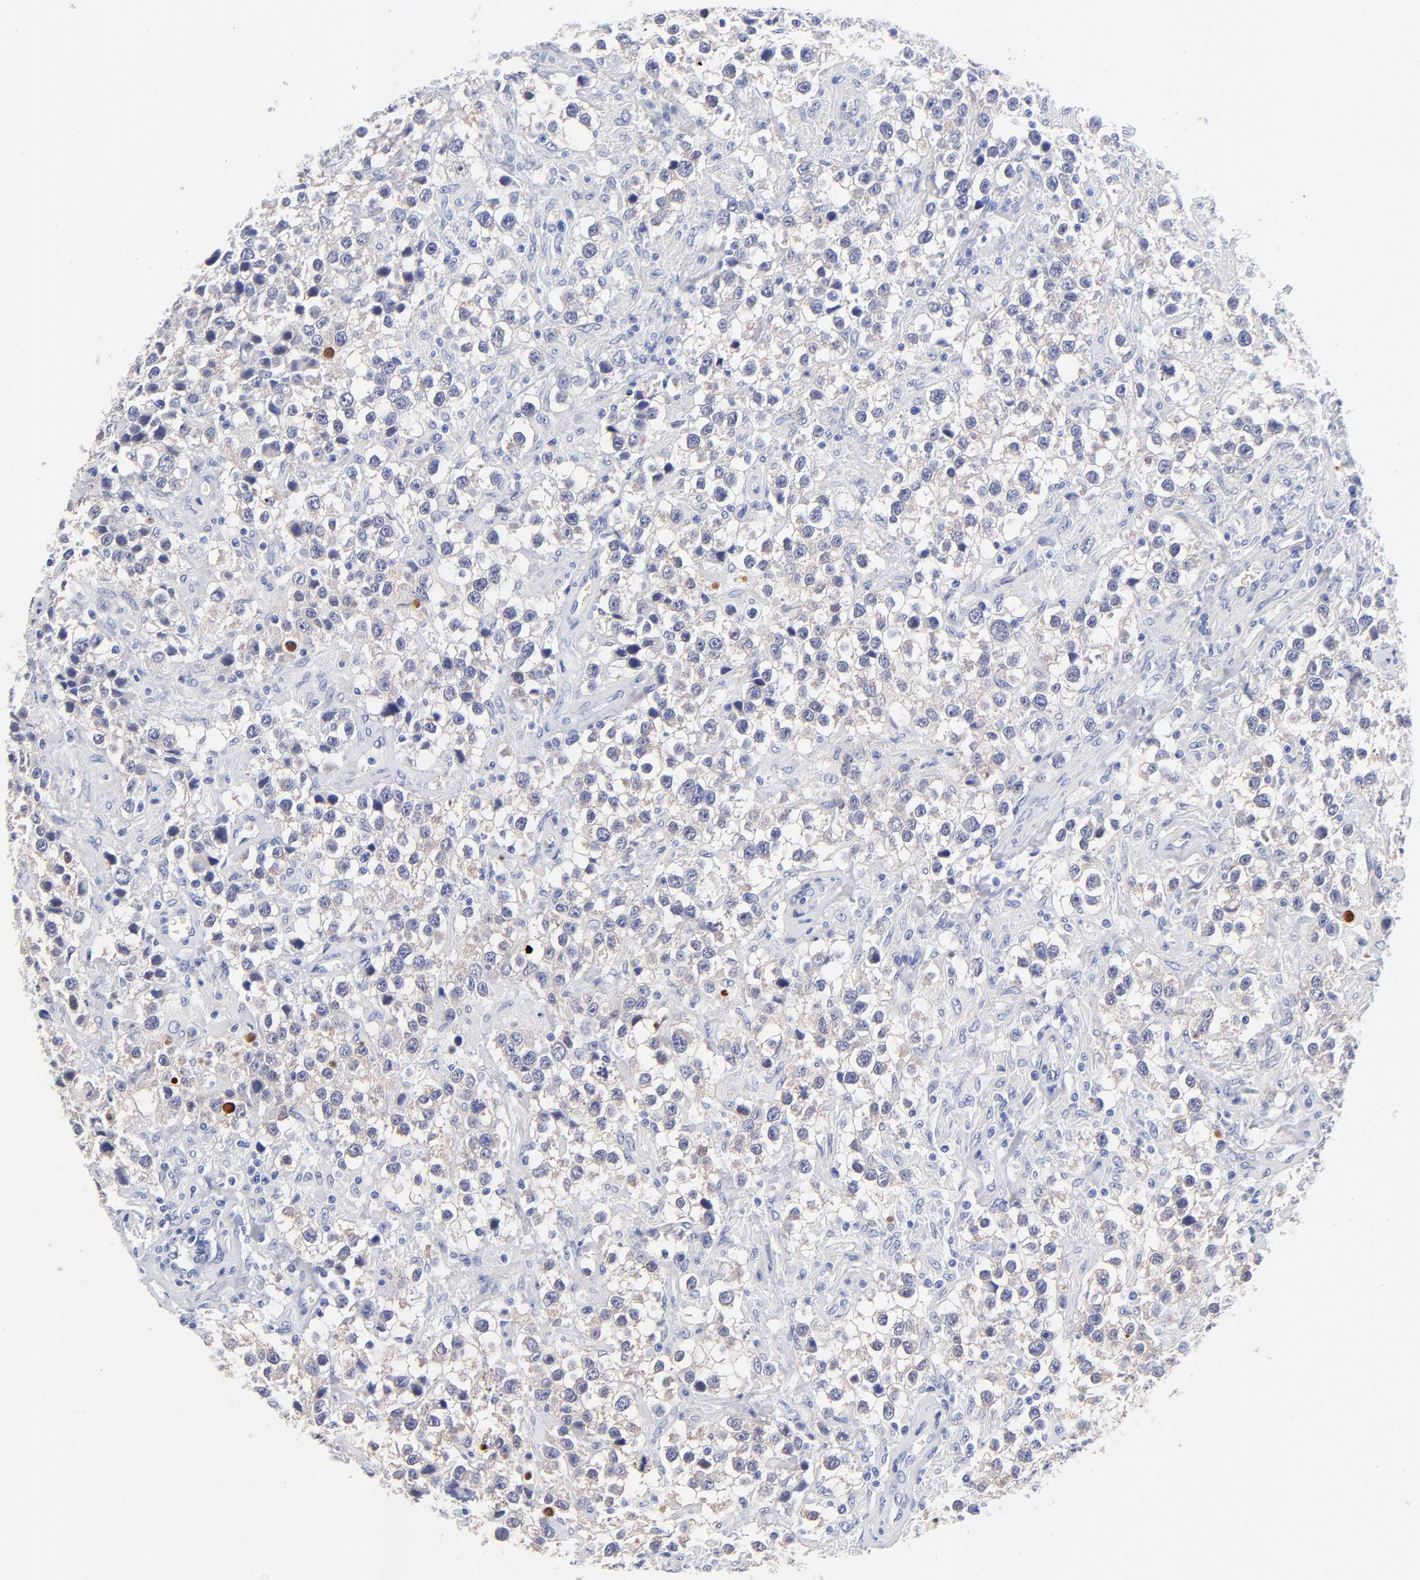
{"staining": {"intensity": "negative", "quantity": "none", "location": "none"}, "tissue": "testis cancer", "cell_type": "Tumor cells", "image_type": "cancer", "snomed": [{"axis": "morphology", "description": "Seminoma, NOS"}, {"axis": "topography", "description": "Testis"}], "caption": "Immunohistochemistry (IHC) image of seminoma (testis) stained for a protein (brown), which displays no positivity in tumor cells.", "gene": "FAM117B", "patient": {"sex": "male", "age": 43}}